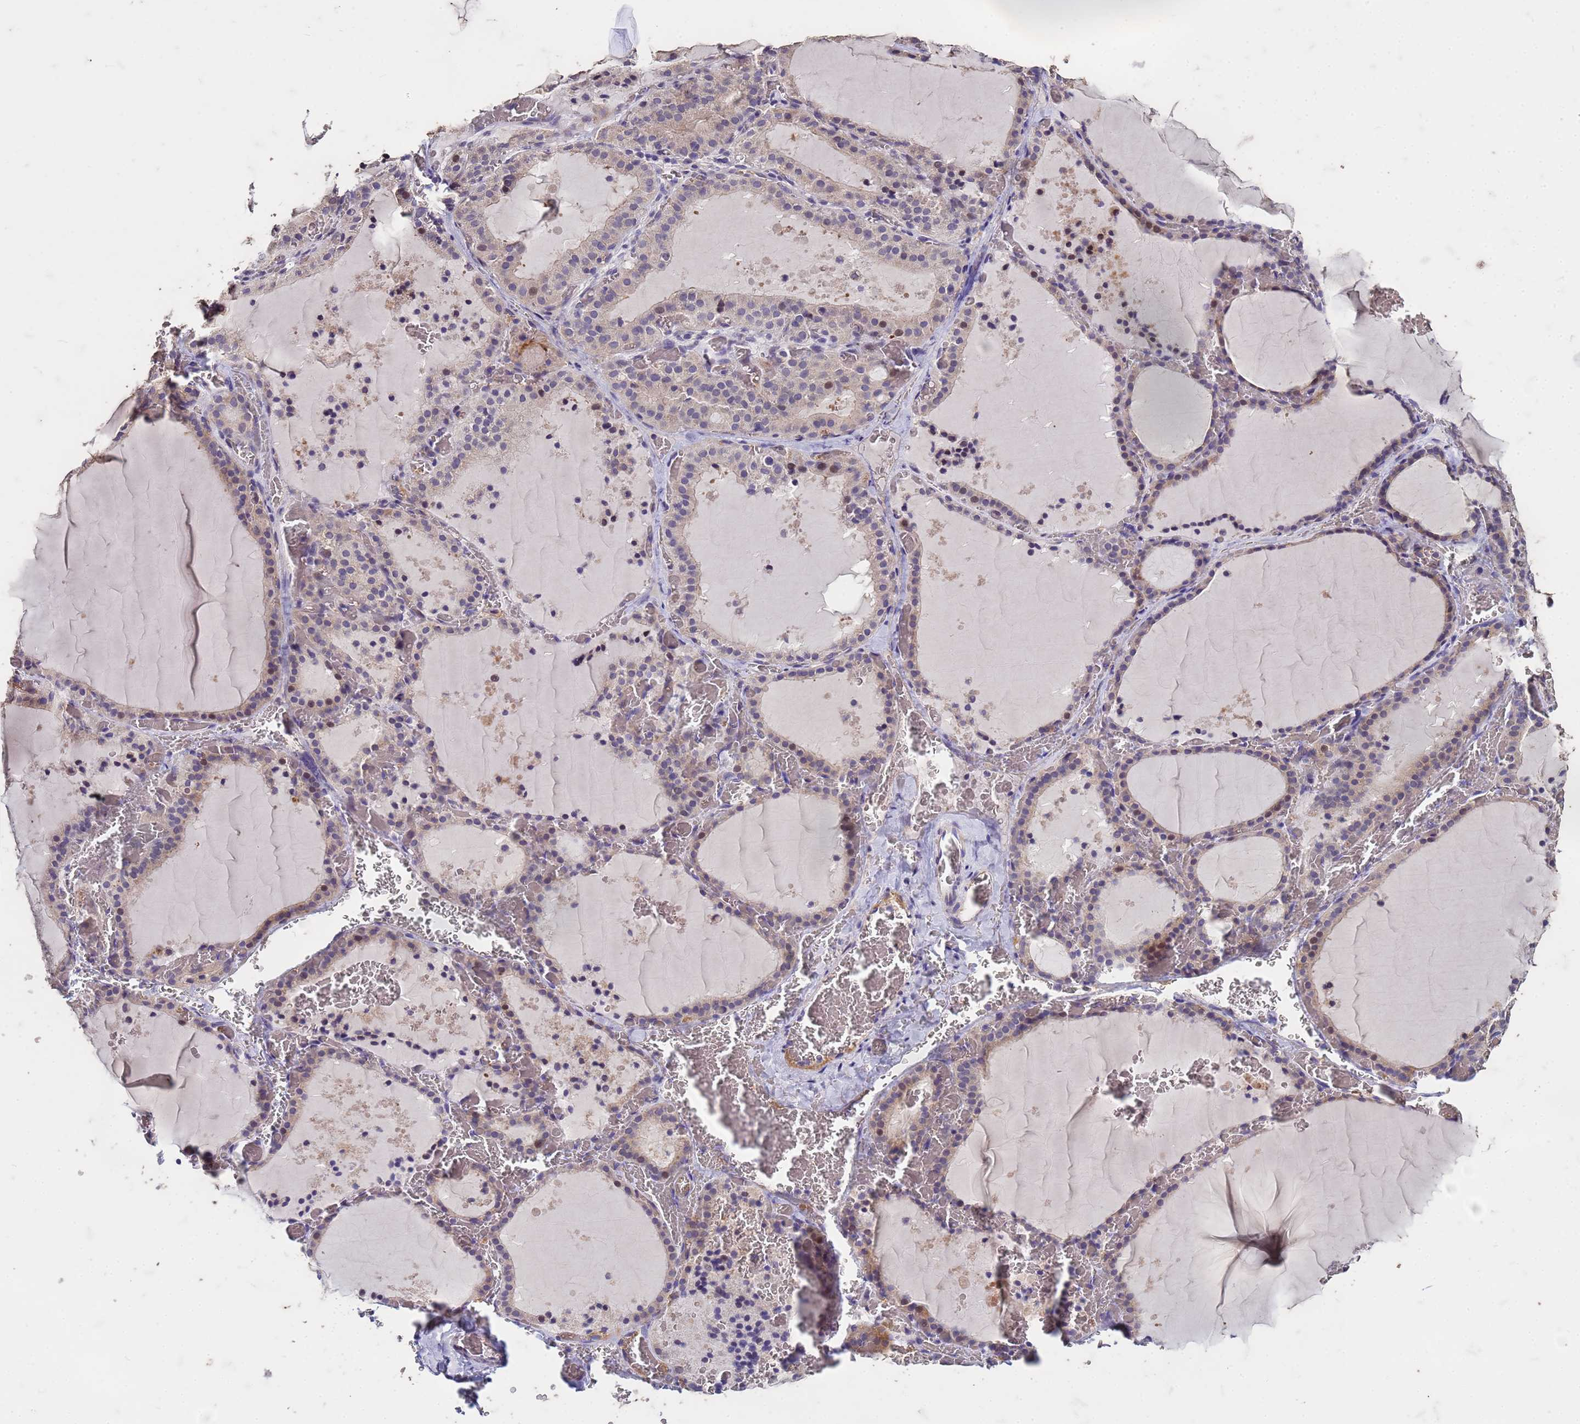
{"staining": {"intensity": "moderate", "quantity": "<25%", "location": "cytoplasmic/membranous,nuclear"}, "tissue": "thyroid gland", "cell_type": "Glandular cells", "image_type": "normal", "snomed": [{"axis": "morphology", "description": "Normal tissue, NOS"}, {"axis": "topography", "description": "Thyroid gland"}], "caption": "IHC image of unremarkable human thyroid gland stained for a protein (brown), which reveals low levels of moderate cytoplasmic/membranous,nuclear positivity in about <25% of glandular cells.", "gene": "FAM184B", "patient": {"sex": "female", "age": 39}}